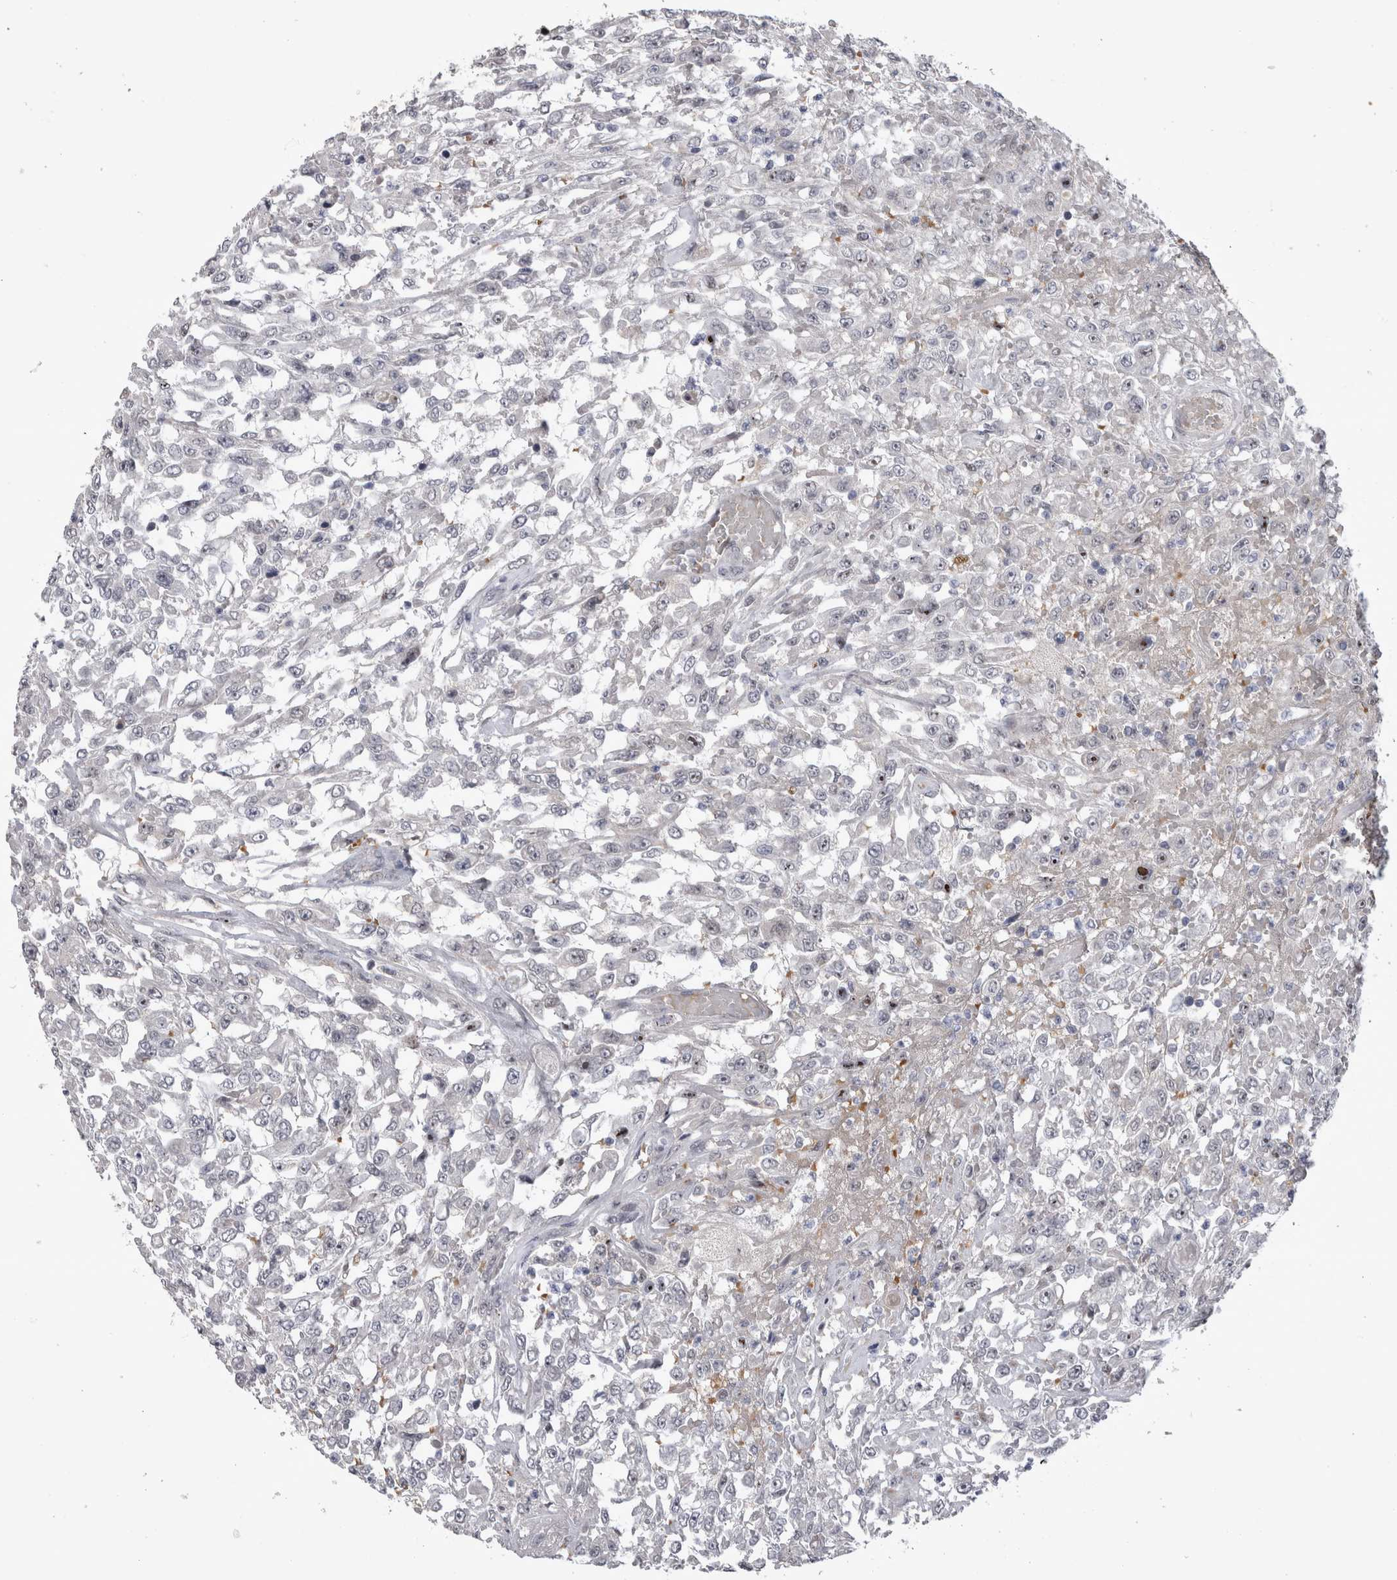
{"staining": {"intensity": "negative", "quantity": "none", "location": "none"}, "tissue": "urothelial cancer", "cell_type": "Tumor cells", "image_type": "cancer", "snomed": [{"axis": "morphology", "description": "Urothelial carcinoma, High grade"}, {"axis": "topography", "description": "Urinary bladder"}], "caption": "This photomicrograph is of urothelial cancer stained with IHC to label a protein in brown with the nuclei are counter-stained blue. There is no positivity in tumor cells.", "gene": "IFI44", "patient": {"sex": "male", "age": 46}}